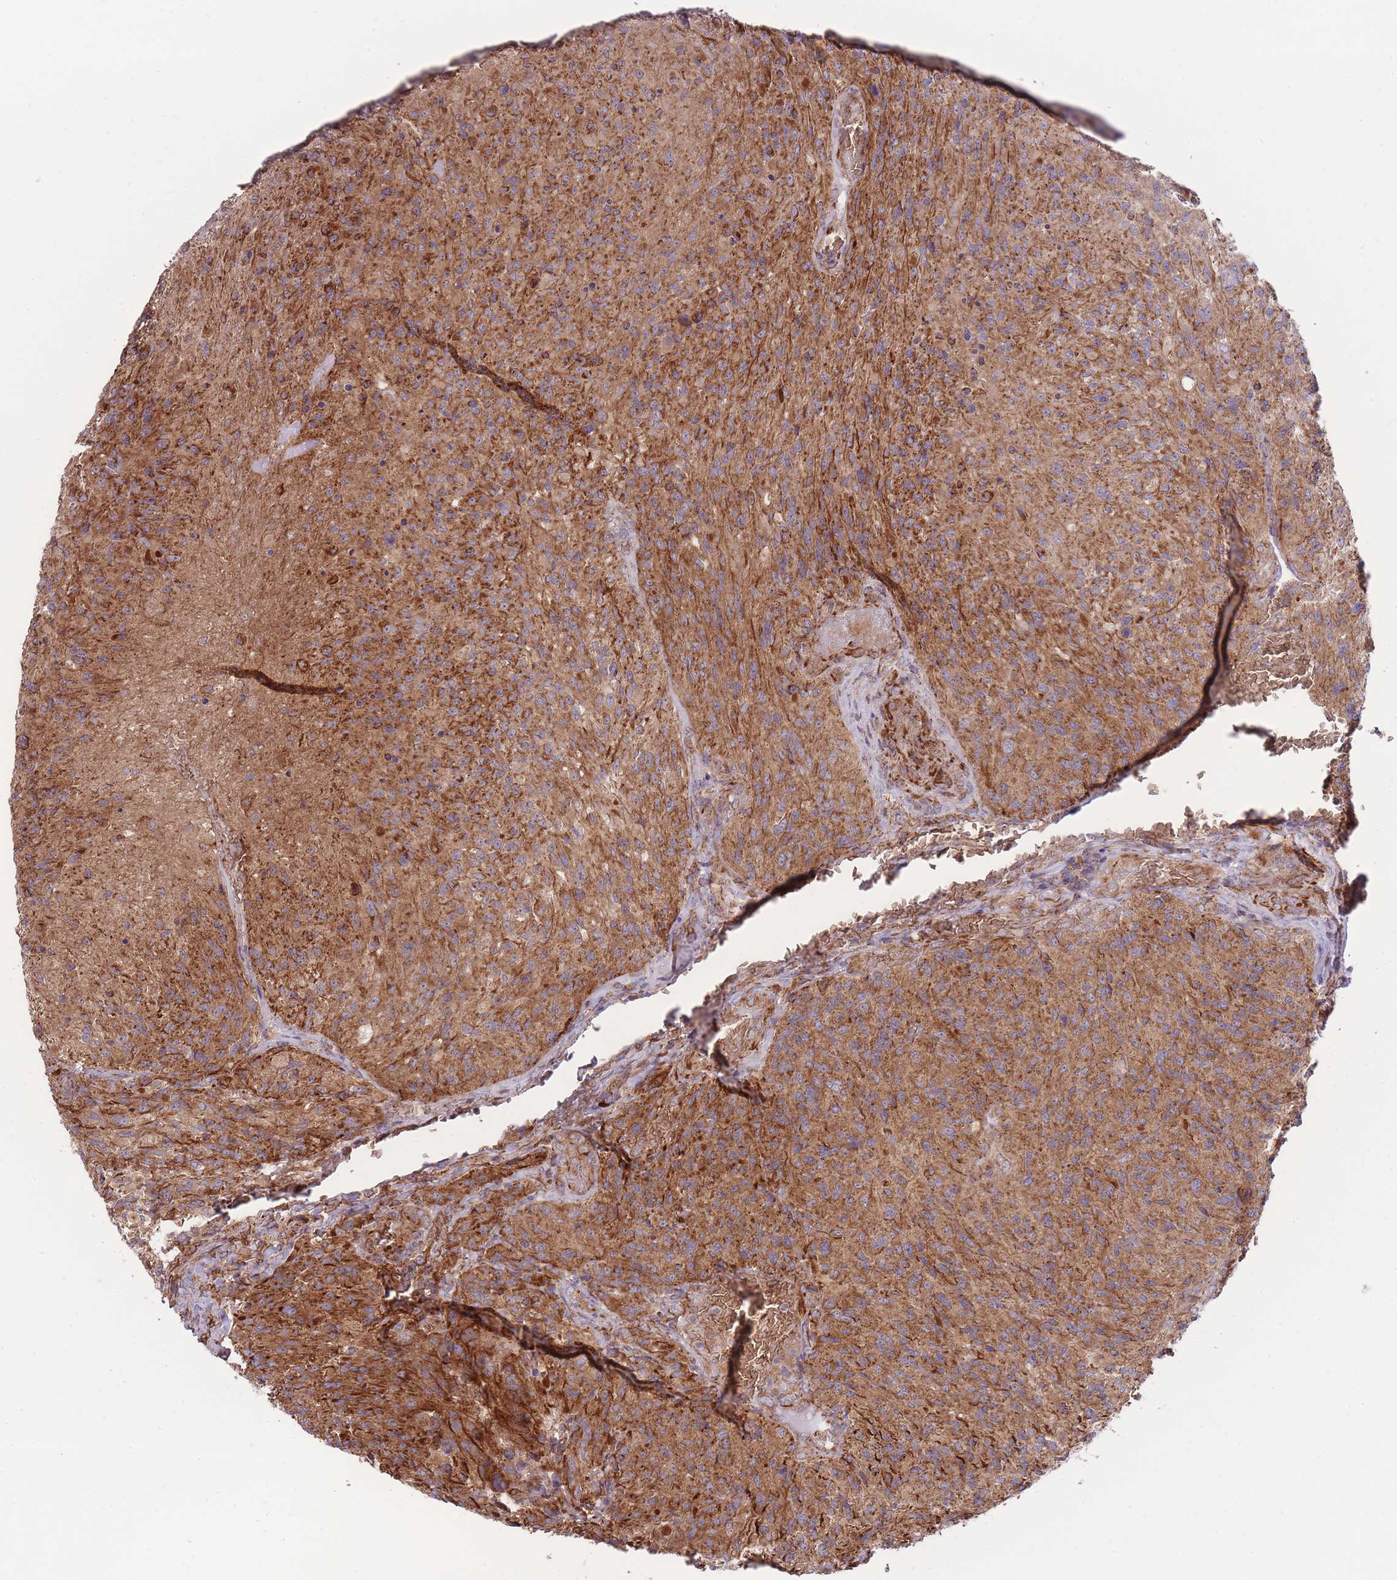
{"staining": {"intensity": "moderate", "quantity": ">75%", "location": "cytoplasmic/membranous"}, "tissue": "glioma", "cell_type": "Tumor cells", "image_type": "cancer", "snomed": [{"axis": "morphology", "description": "Normal tissue, NOS"}, {"axis": "morphology", "description": "Glioma, malignant, High grade"}, {"axis": "topography", "description": "Cerebral cortex"}], "caption": "DAB immunohistochemical staining of human malignant high-grade glioma demonstrates moderate cytoplasmic/membranous protein positivity in approximately >75% of tumor cells. (DAB (3,3'-diaminobenzidine) IHC with brightfield microscopy, high magnification).", "gene": "ANKRD10", "patient": {"sex": "male", "age": 56}}